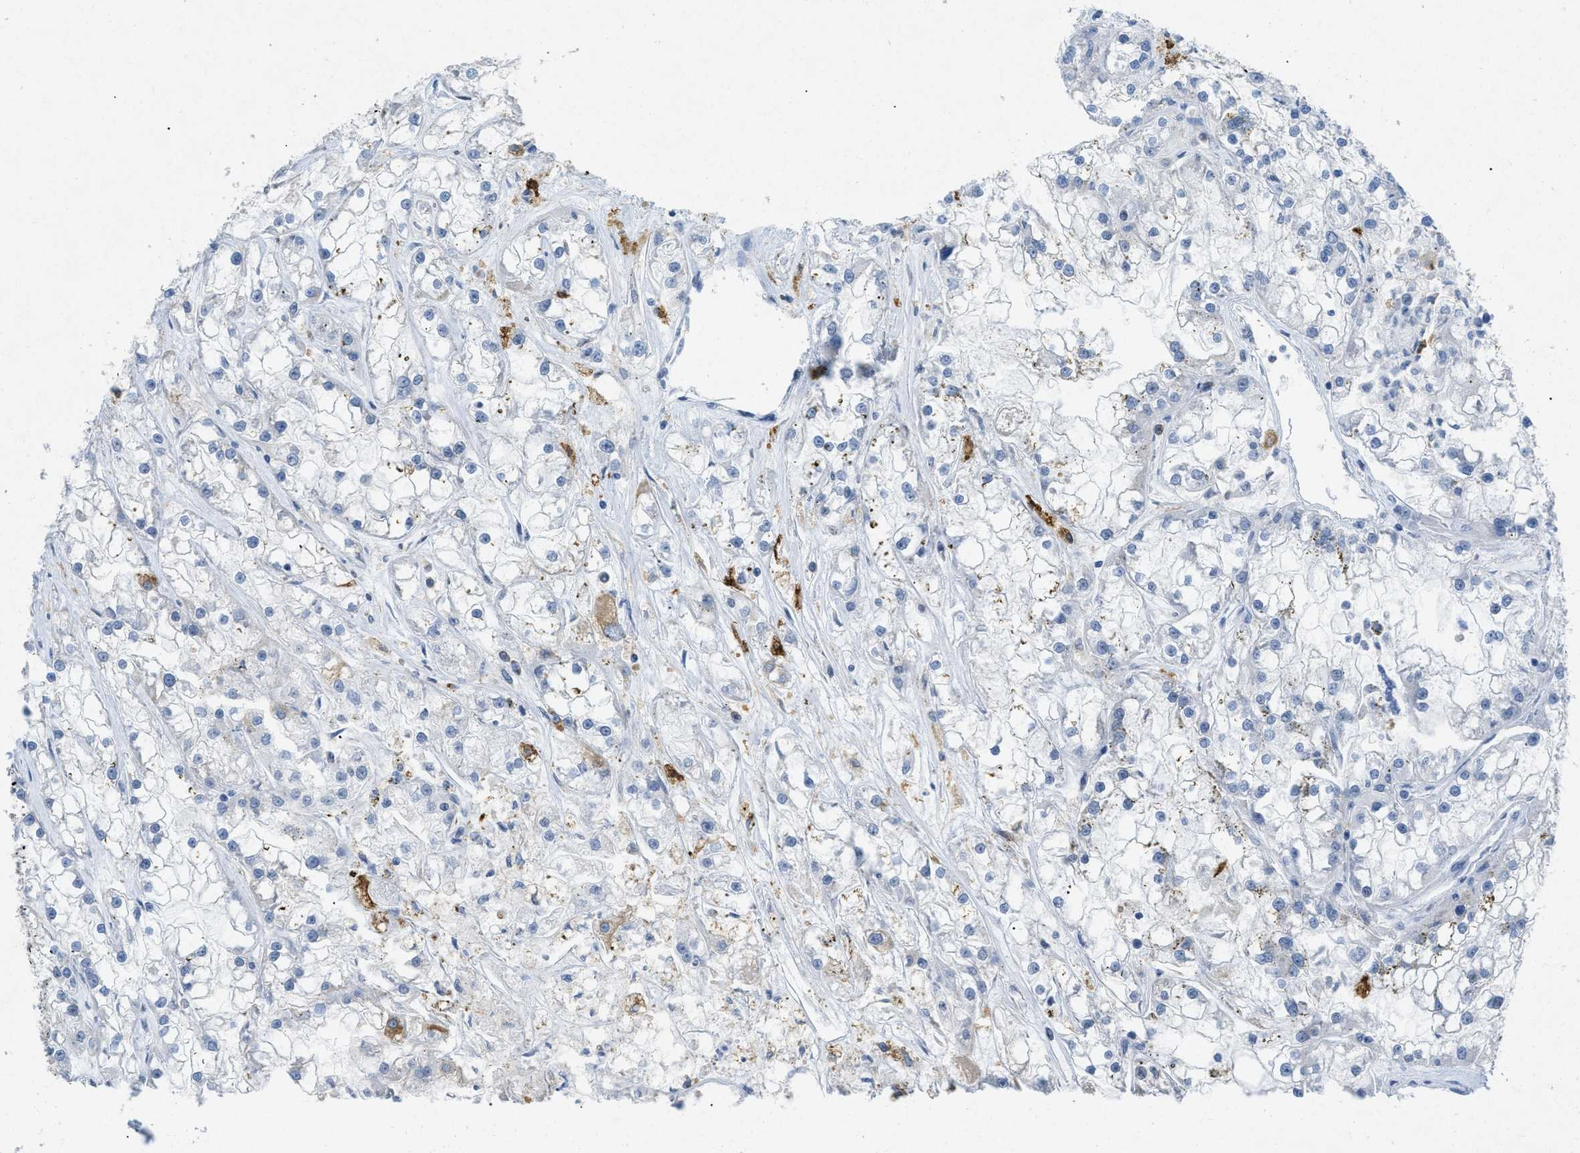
{"staining": {"intensity": "negative", "quantity": "none", "location": "none"}, "tissue": "renal cancer", "cell_type": "Tumor cells", "image_type": "cancer", "snomed": [{"axis": "morphology", "description": "Adenocarcinoma, NOS"}, {"axis": "topography", "description": "Kidney"}], "caption": "A histopathology image of human renal cancer (adenocarcinoma) is negative for staining in tumor cells.", "gene": "TASOR", "patient": {"sex": "female", "age": 52}}